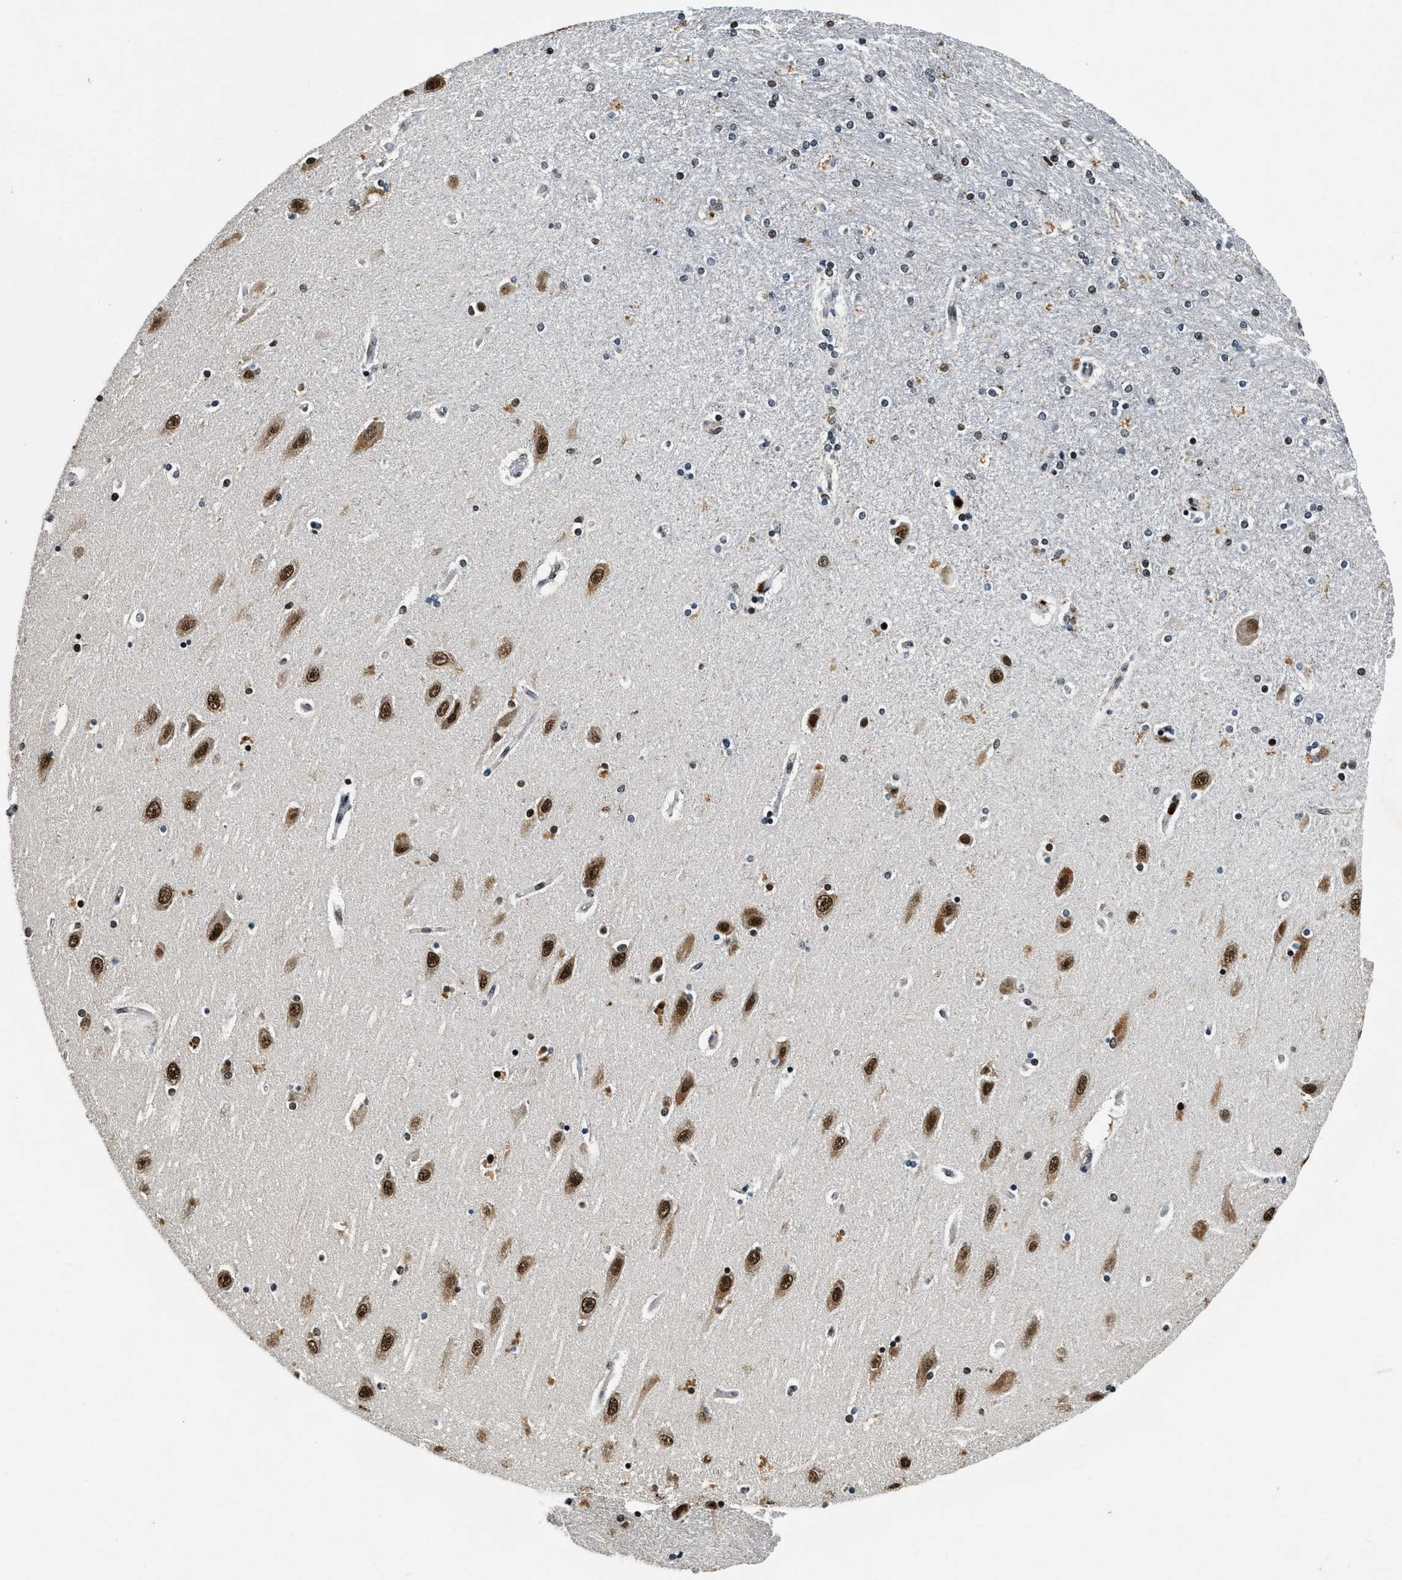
{"staining": {"intensity": "strong", "quantity": "<25%", "location": "nuclear"}, "tissue": "hippocampus", "cell_type": "Glial cells", "image_type": "normal", "snomed": [{"axis": "morphology", "description": "Normal tissue, NOS"}, {"axis": "topography", "description": "Hippocampus"}], "caption": "This is a histology image of immunohistochemistry (IHC) staining of benign hippocampus, which shows strong expression in the nuclear of glial cells.", "gene": "CCNE1", "patient": {"sex": "female", "age": 54}}